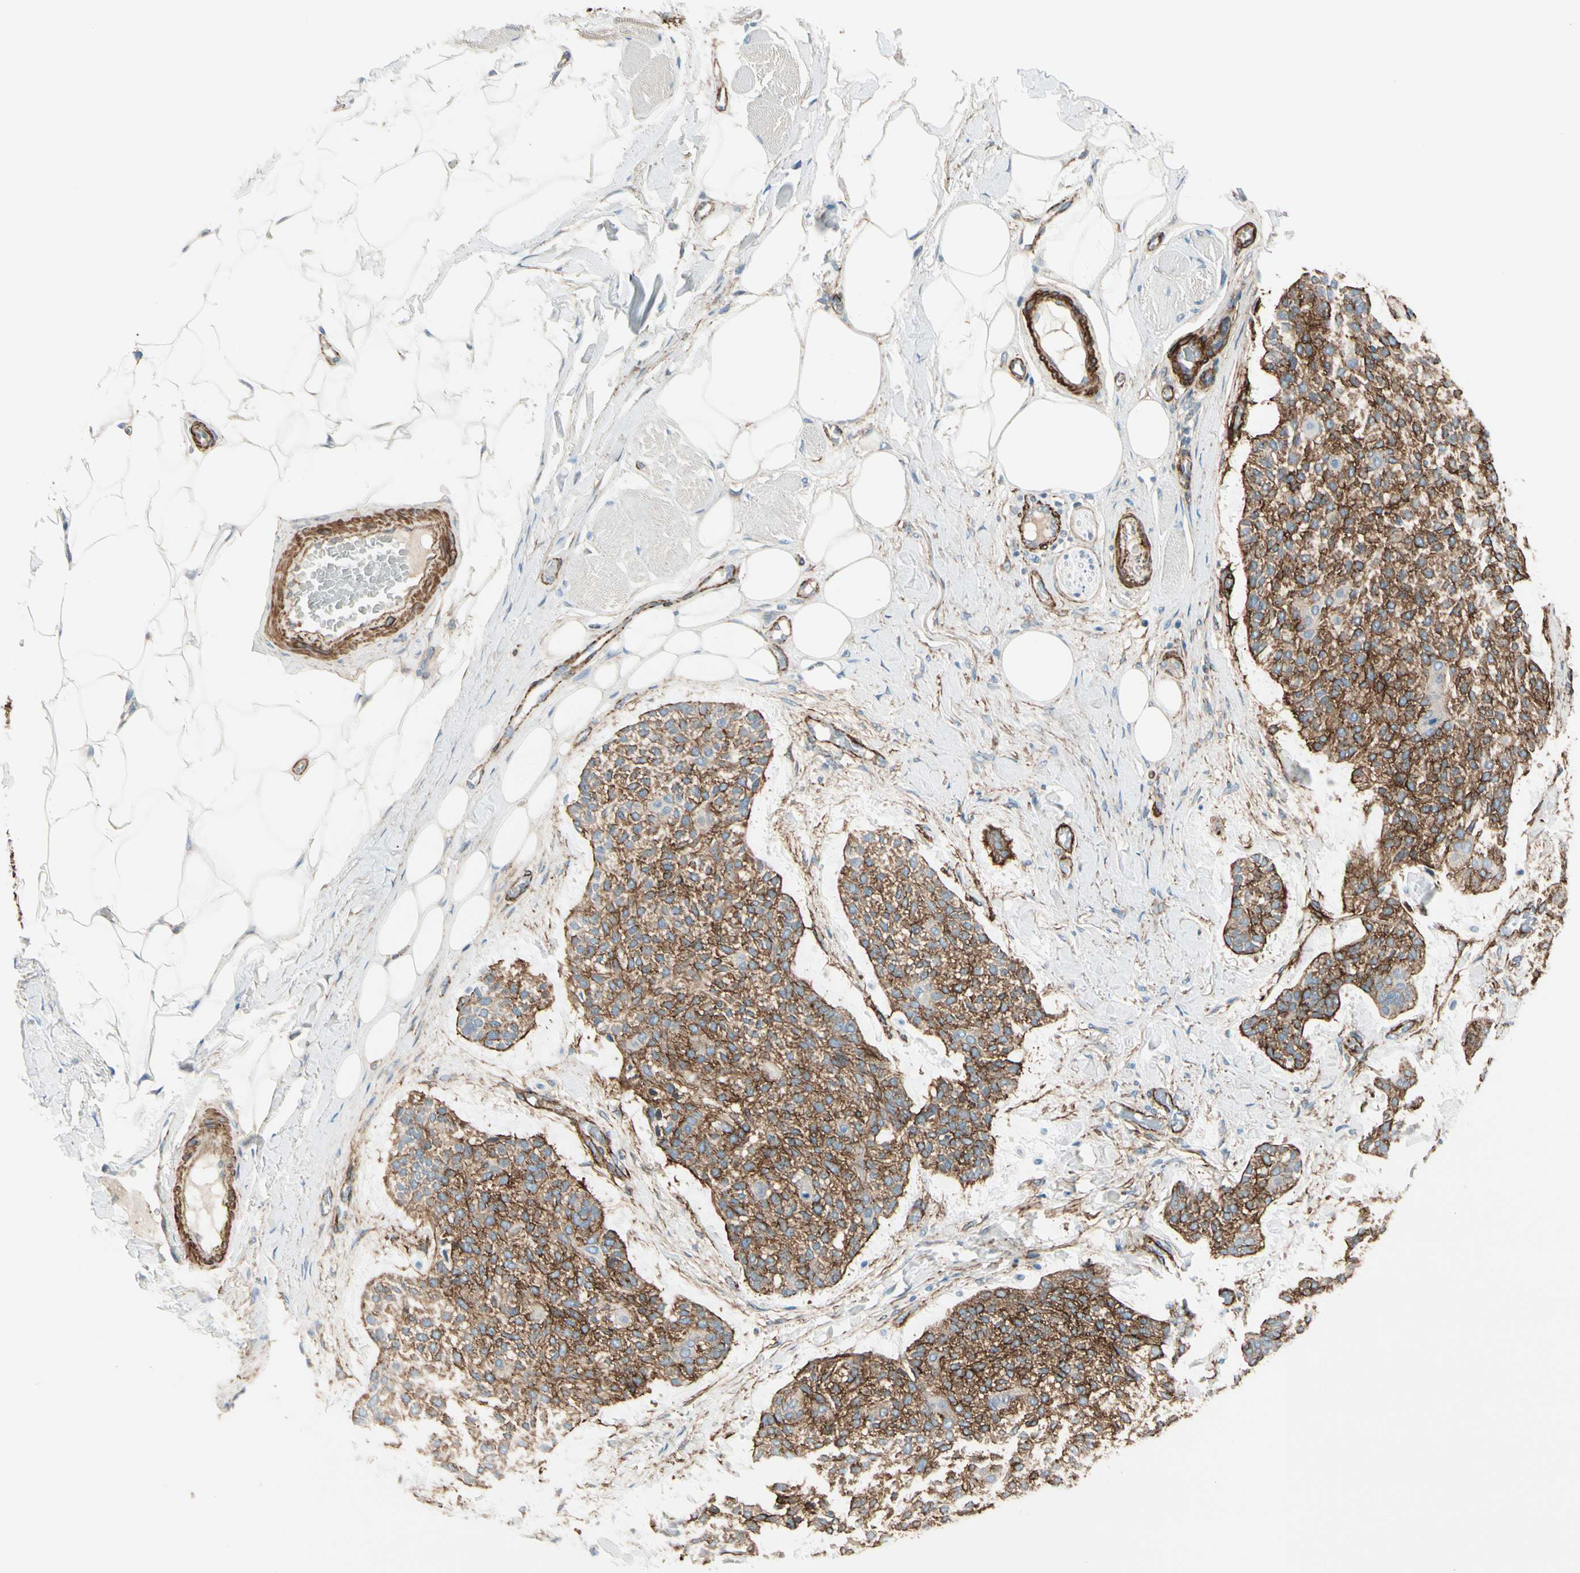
{"staining": {"intensity": "strong", "quantity": ">75%", "location": "cytoplasmic/membranous"}, "tissue": "skin cancer", "cell_type": "Tumor cells", "image_type": "cancer", "snomed": [{"axis": "morphology", "description": "Normal tissue, NOS"}, {"axis": "morphology", "description": "Basal cell carcinoma"}, {"axis": "topography", "description": "Skin"}], "caption": "Protein positivity by IHC reveals strong cytoplasmic/membranous expression in approximately >75% of tumor cells in basal cell carcinoma (skin).", "gene": "CALD1", "patient": {"sex": "female", "age": 70}}